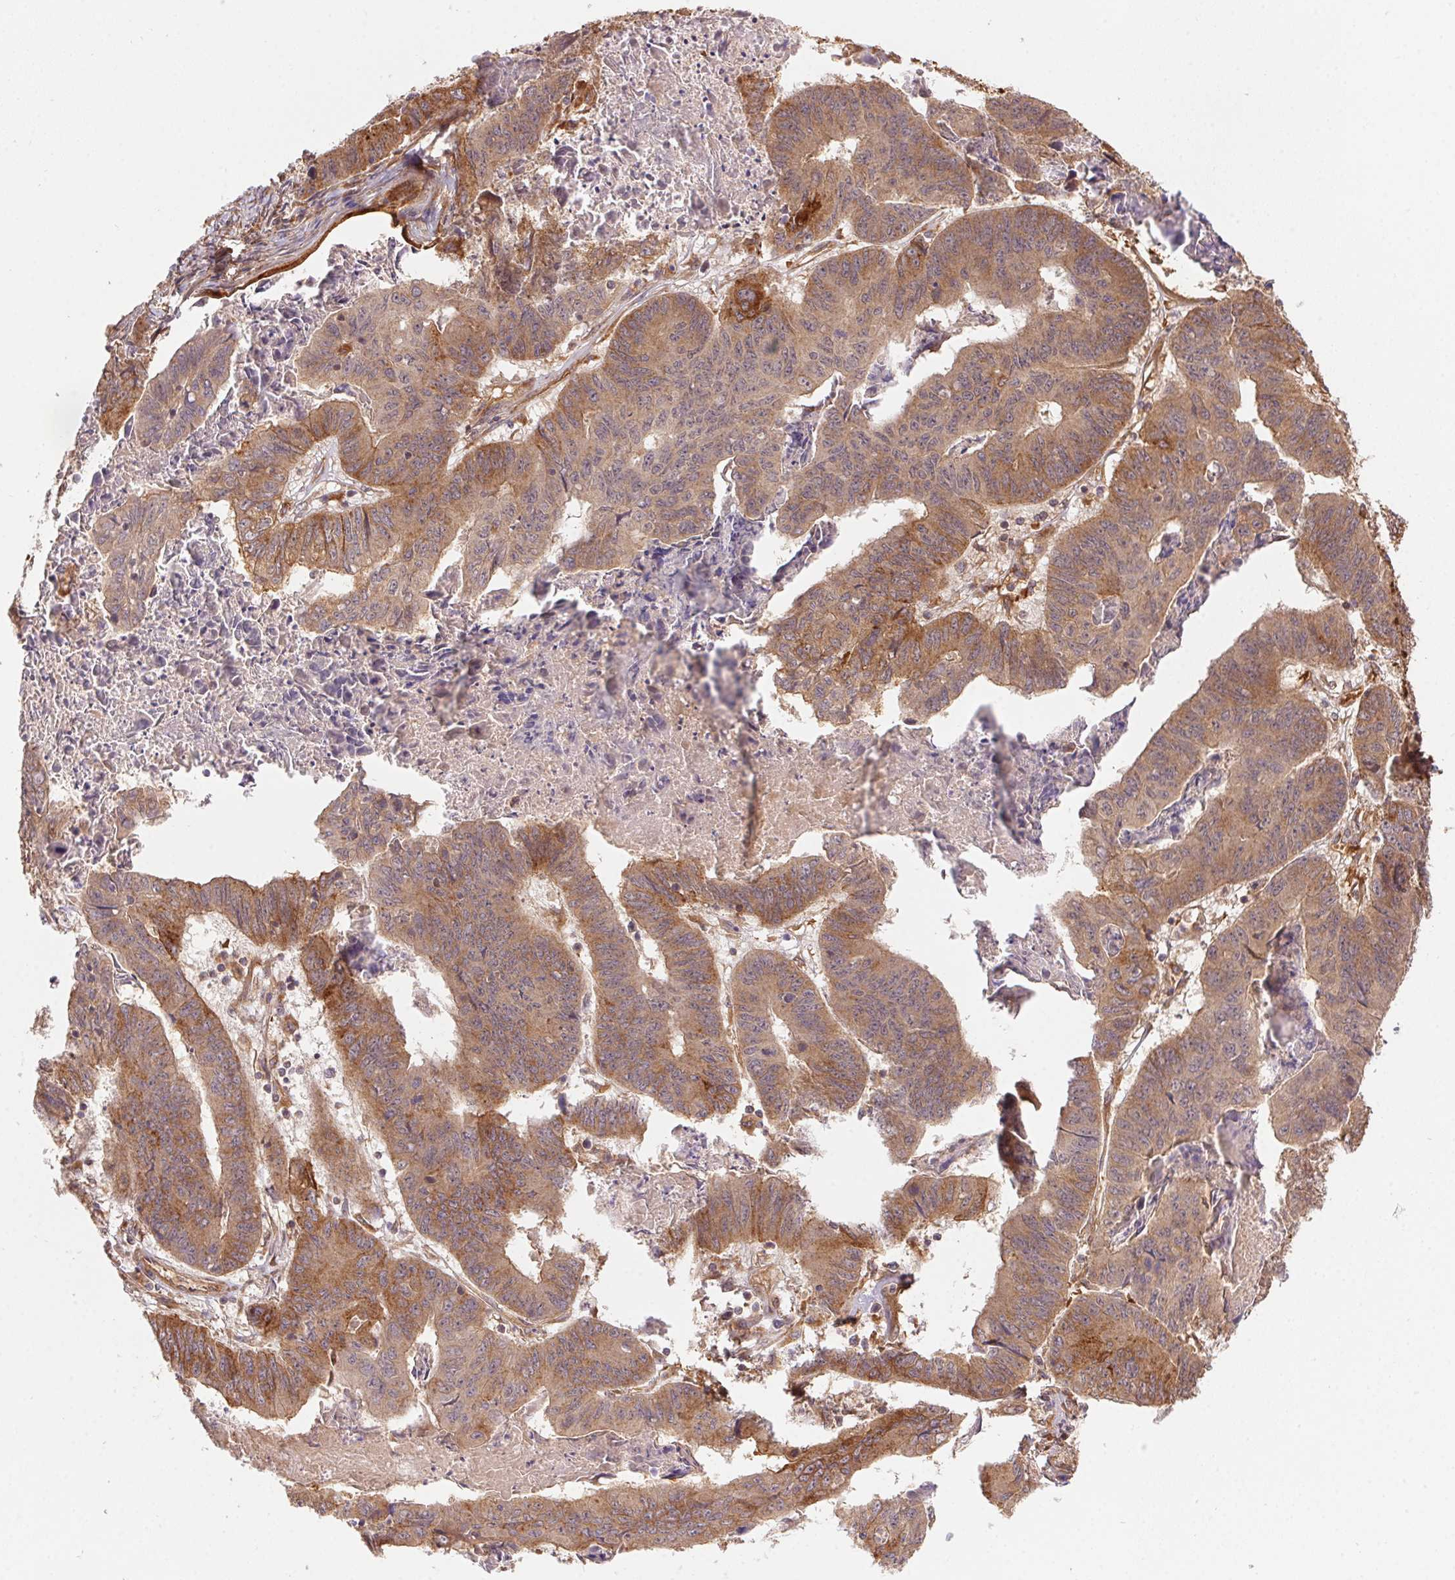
{"staining": {"intensity": "moderate", "quantity": ">75%", "location": "cytoplasmic/membranous"}, "tissue": "stomach cancer", "cell_type": "Tumor cells", "image_type": "cancer", "snomed": [{"axis": "morphology", "description": "Adenocarcinoma, NOS"}, {"axis": "topography", "description": "Stomach, lower"}], "caption": "Tumor cells show medium levels of moderate cytoplasmic/membranous positivity in approximately >75% of cells in stomach cancer. Nuclei are stained in blue.", "gene": "USE1", "patient": {"sex": "male", "age": 77}}